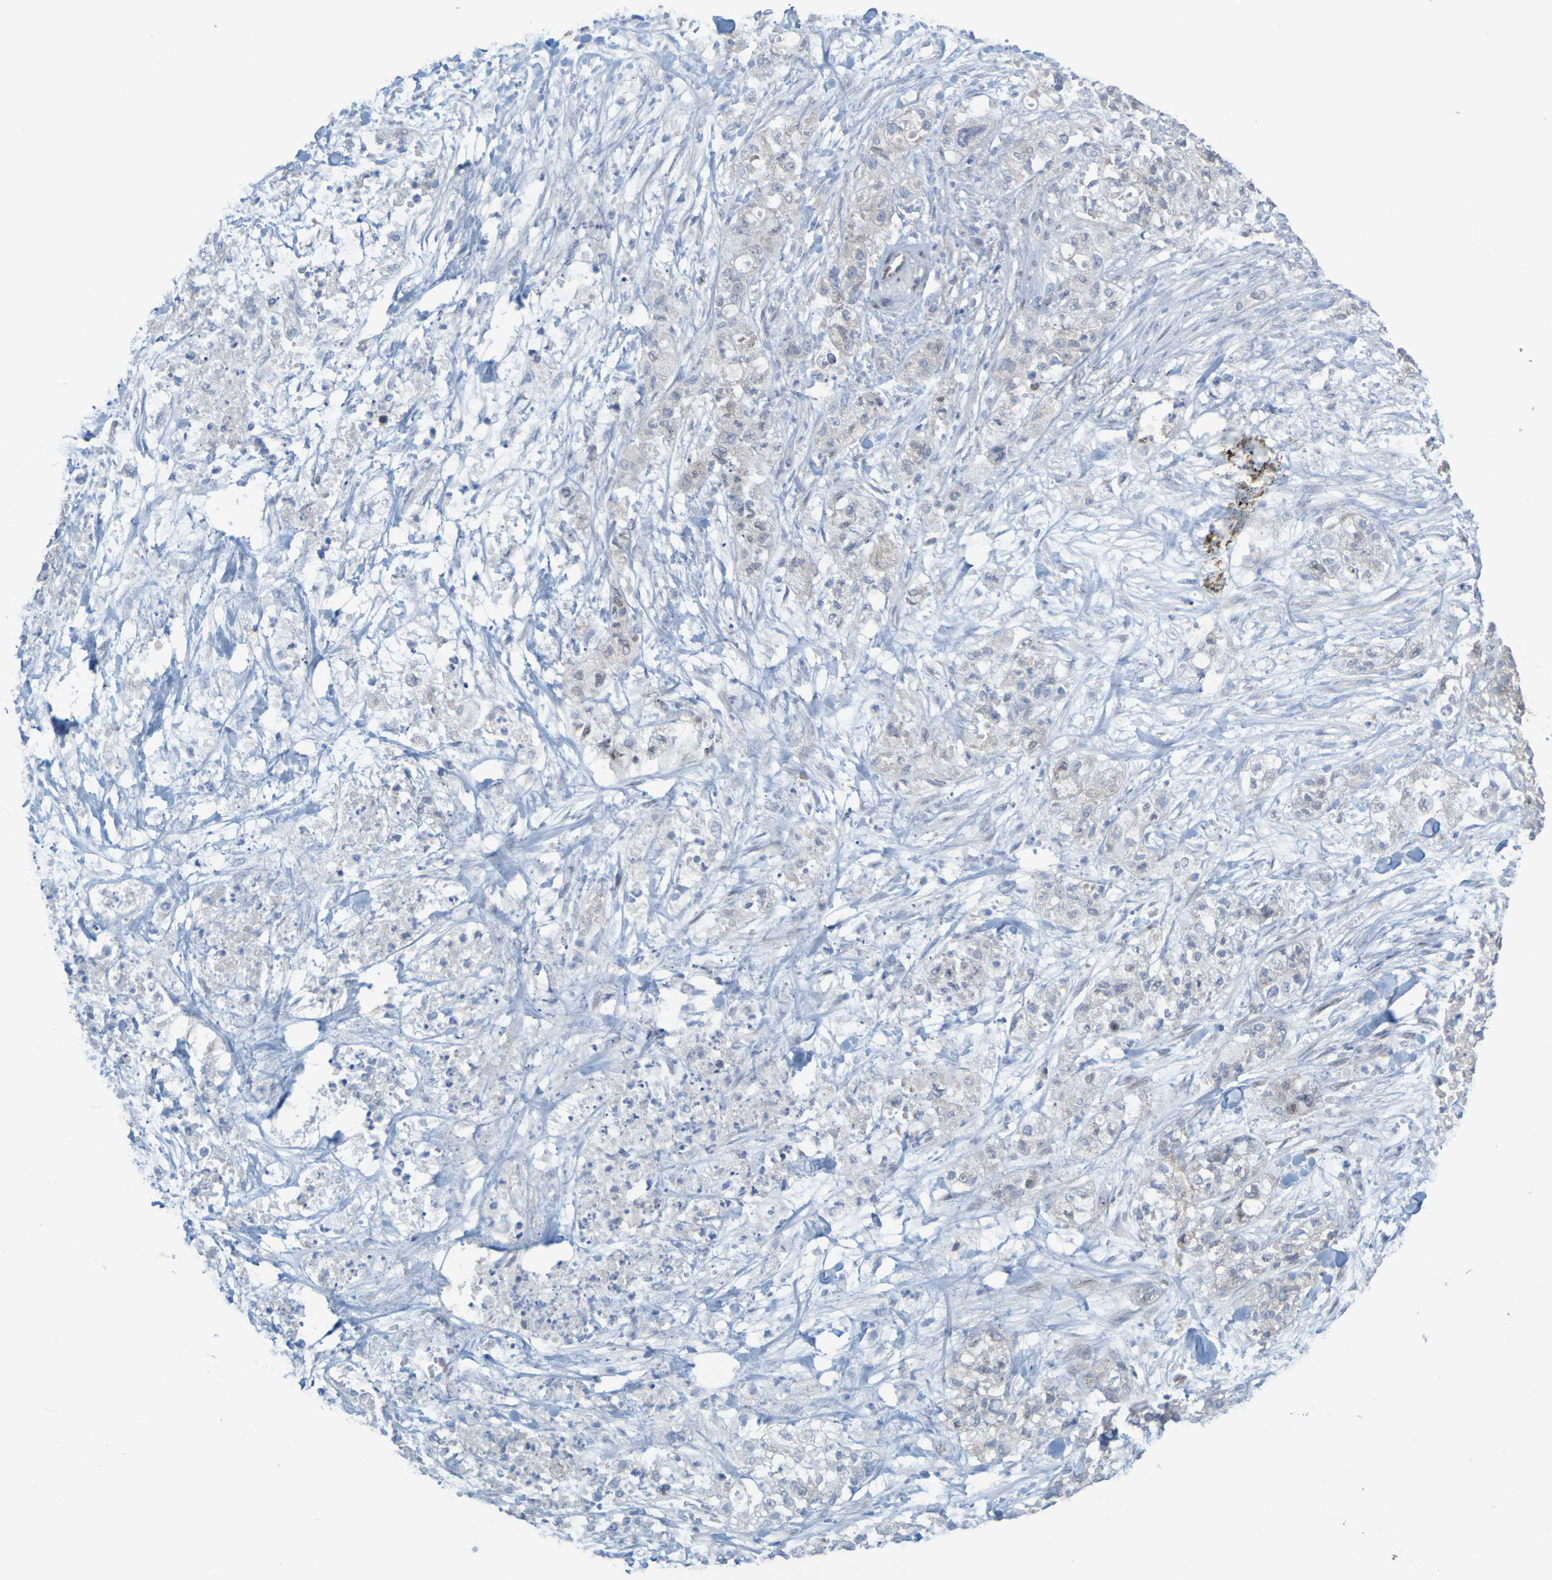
{"staining": {"intensity": "weak", "quantity": "<25%", "location": "cytoplasmic/membranous"}, "tissue": "pancreatic cancer", "cell_type": "Tumor cells", "image_type": "cancer", "snomed": [{"axis": "morphology", "description": "Adenocarcinoma, NOS"}, {"axis": "topography", "description": "Pancreas"}], "caption": "There is no significant staining in tumor cells of pancreatic cancer (adenocarcinoma).", "gene": "MAG", "patient": {"sex": "female", "age": 78}}